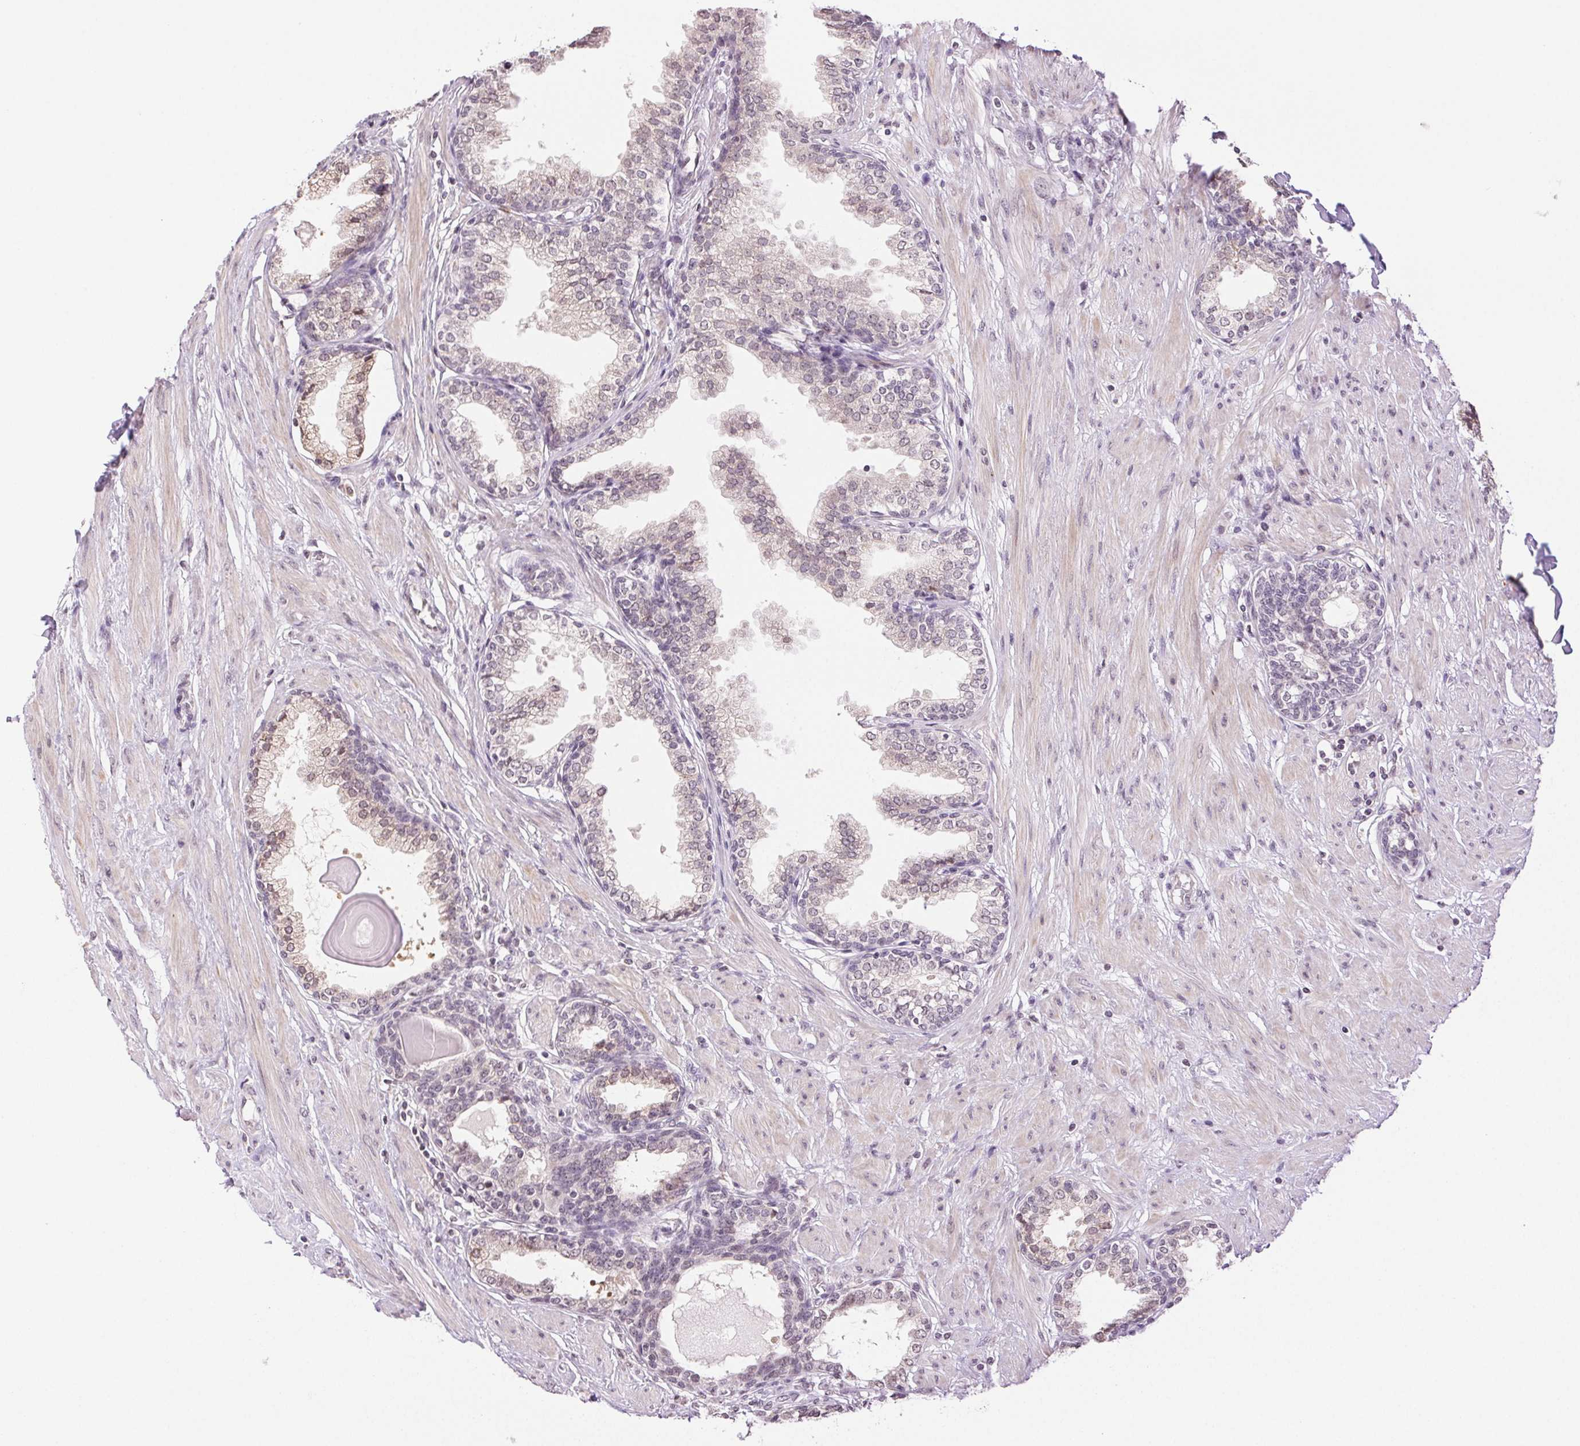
{"staining": {"intensity": "weak", "quantity": "<25%", "location": "nuclear"}, "tissue": "prostate", "cell_type": "Glandular cells", "image_type": "normal", "snomed": [{"axis": "morphology", "description": "Normal tissue, NOS"}, {"axis": "topography", "description": "Prostate"}], "caption": "The histopathology image reveals no staining of glandular cells in normal prostate.", "gene": "TNNT3", "patient": {"sex": "male", "age": 55}}